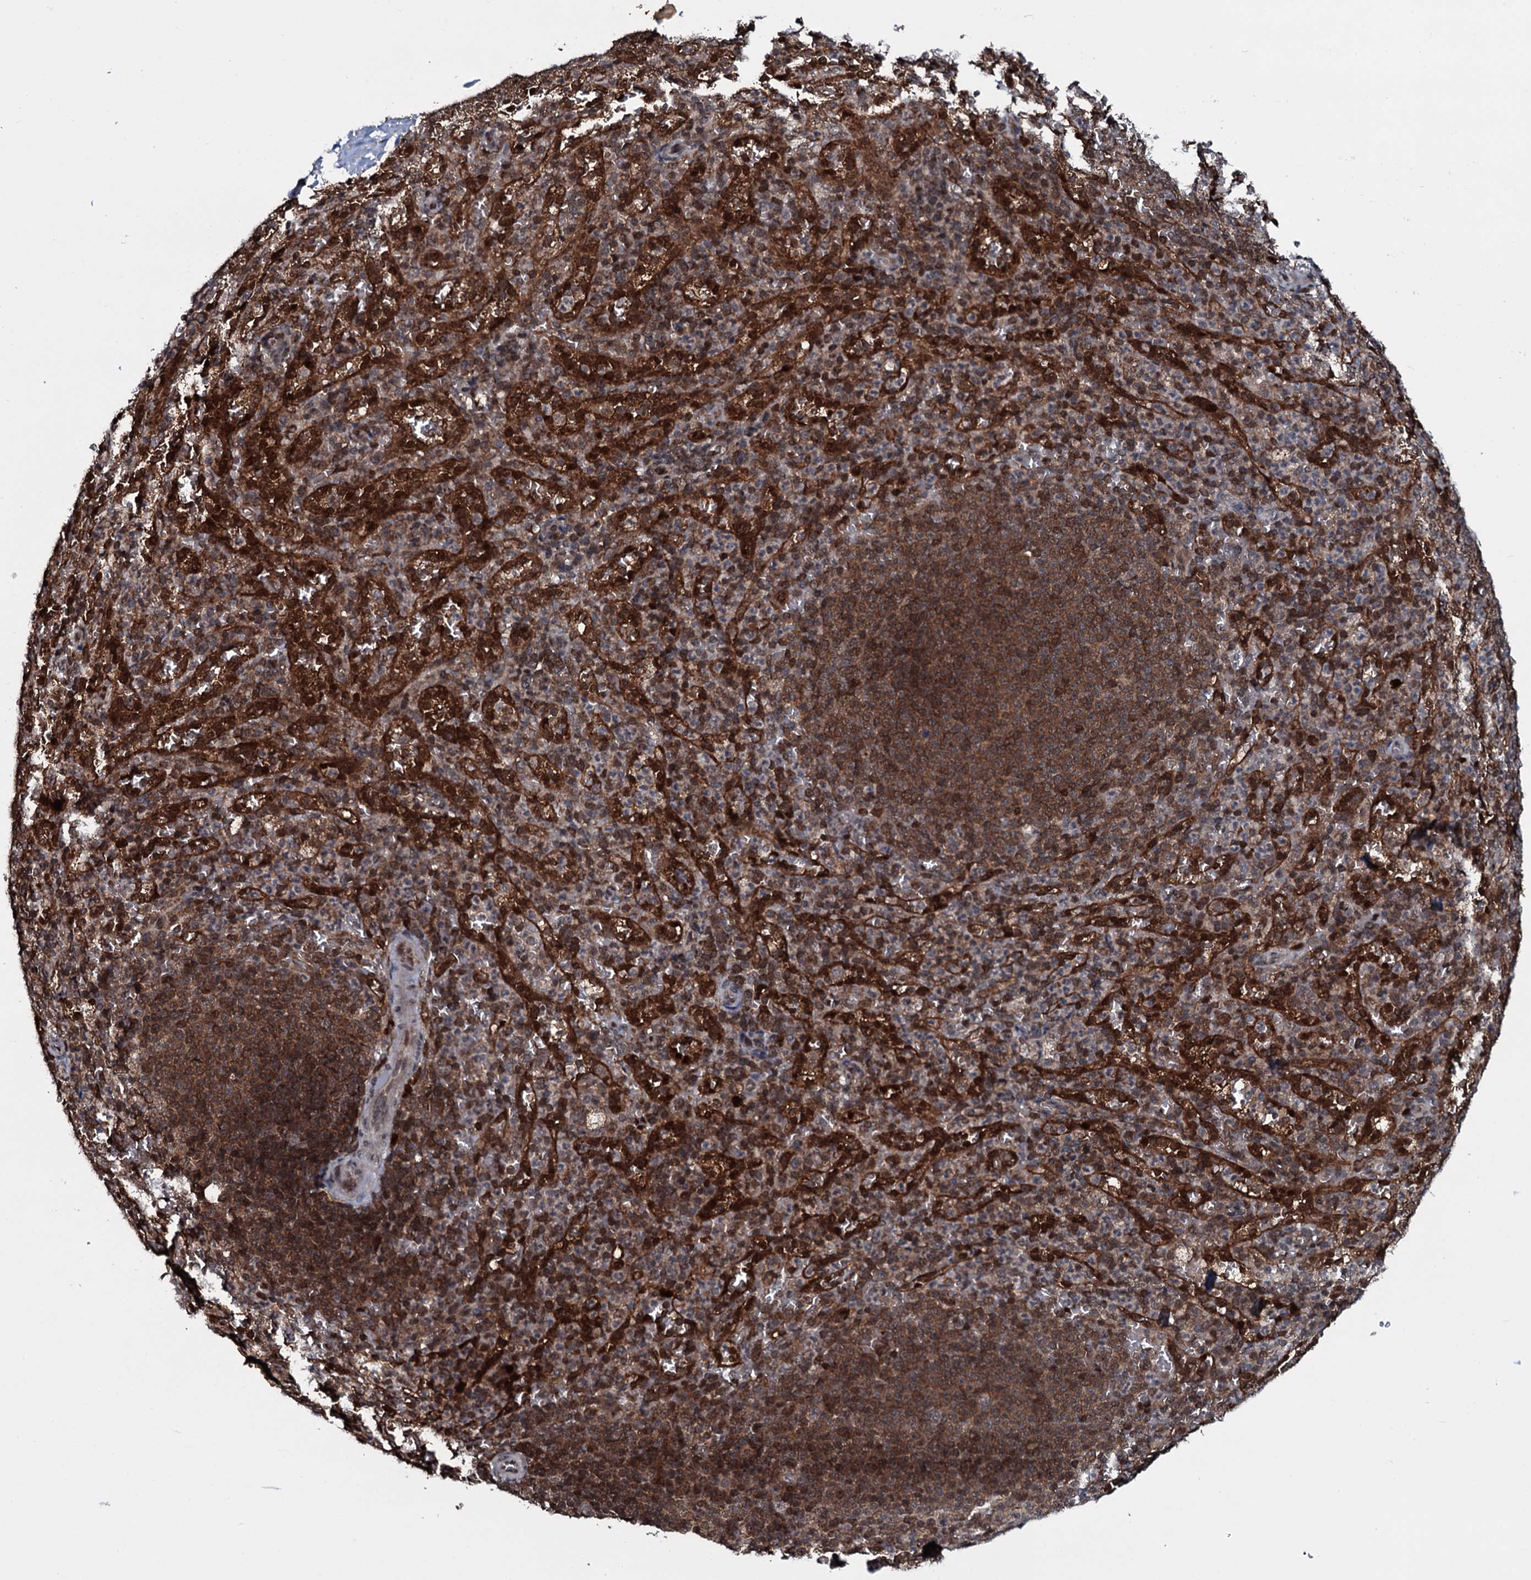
{"staining": {"intensity": "weak", "quantity": "25%-75%", "location": "cytoplasmic/membranous"}, "tissue": "spleen", "cell_type": "Cells in red pulp", "image_type": "normal", "snomed": [{"axis": "morphology", "description": "Normal tissue, NOS"}, {"axis": "topography", "description": "Spleen"}], "caption": "Immunohistochemical staining of unremarkable spleen demonstrates low levels of weak cytoplasmic/membranous expression in about 25%-75% of cells in red pulp.", "gene": "HDDC3", "patient": {"sex": "female", "age": 21}}